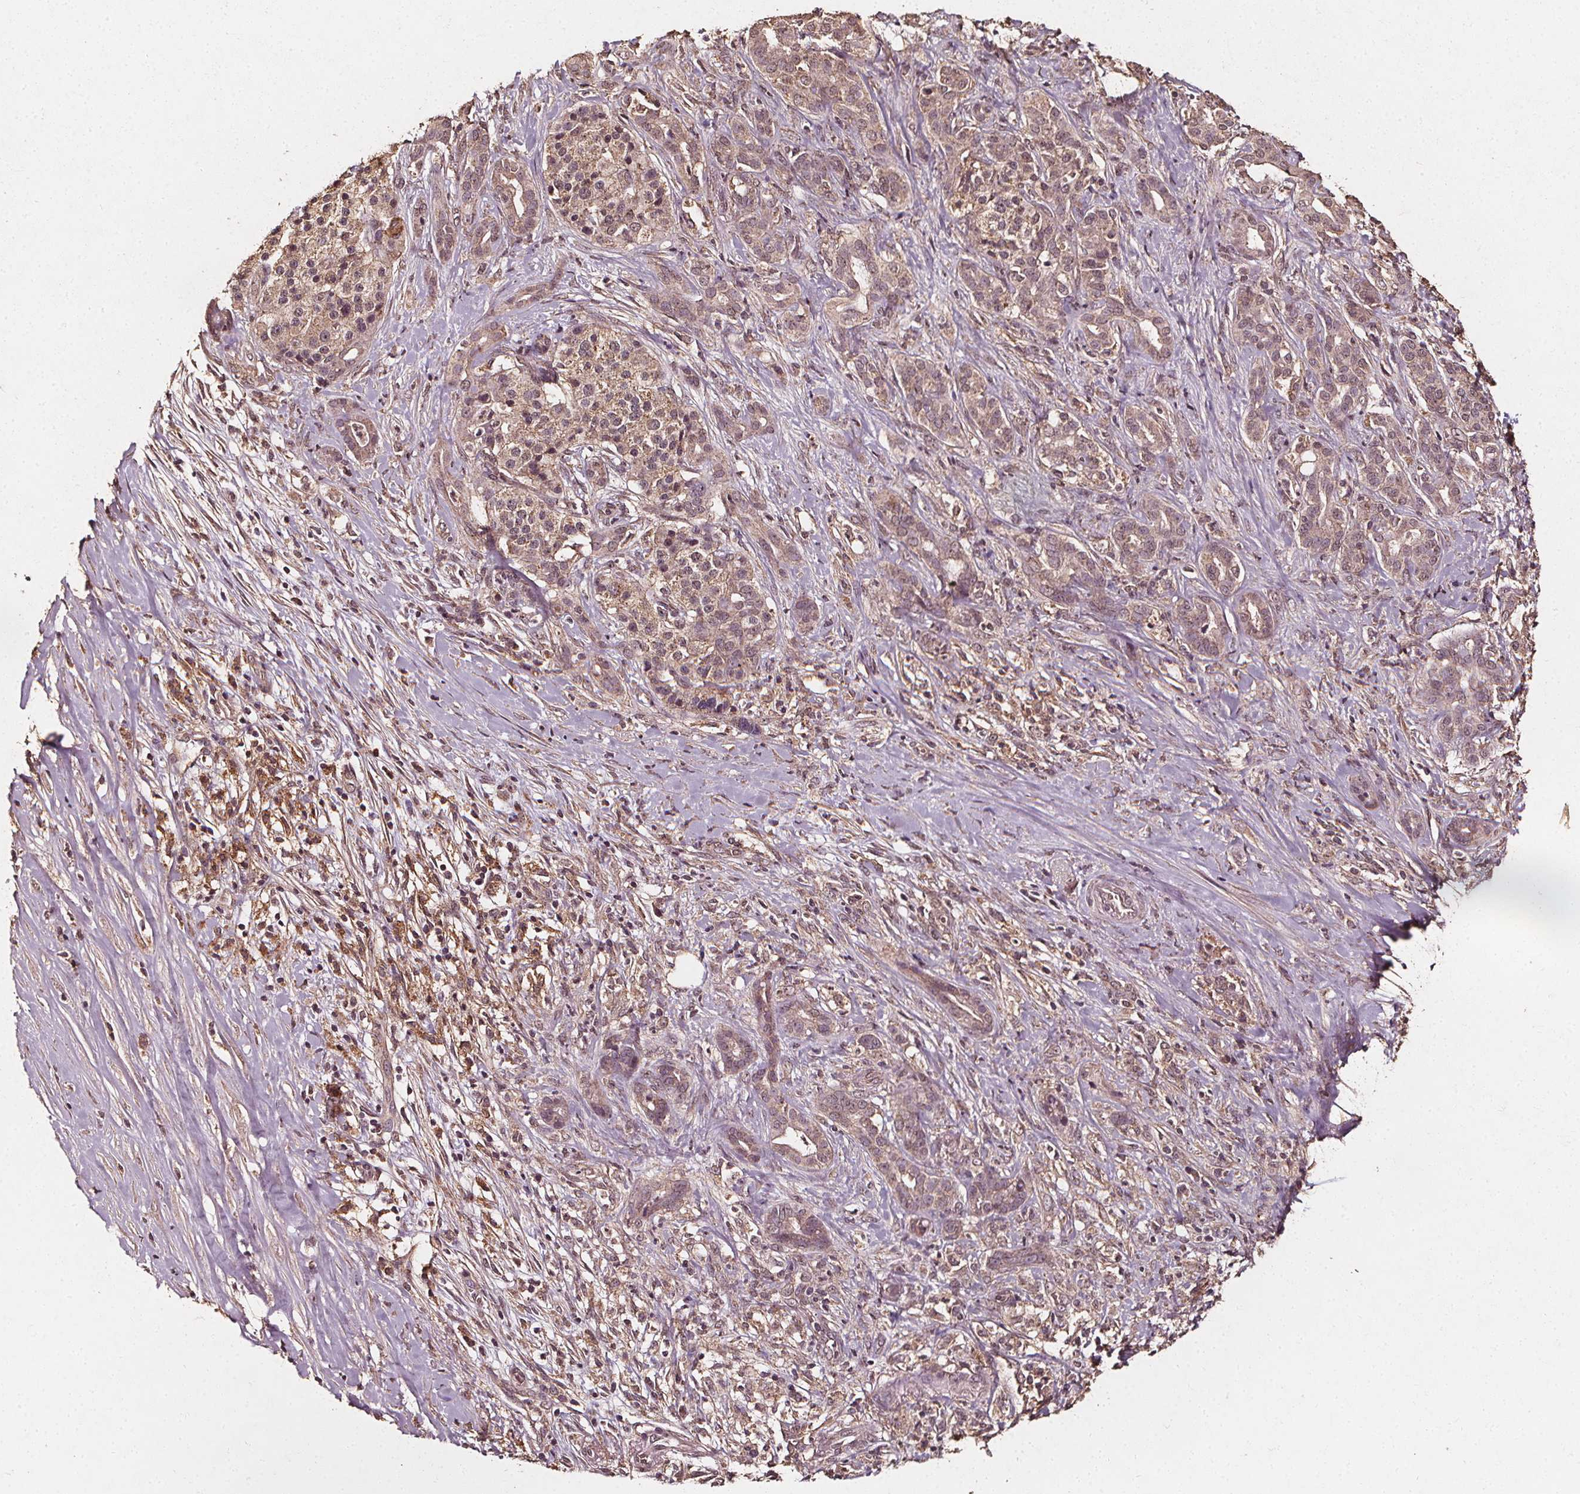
{"staining": {"intensity": "weak", "quantity": "25%-75%", "location": "cytoplasmic/membranous"}, "tissue": "pancreatic cancer", "cell_type": "Tumor cells", "image_type": "cancer", "snomed": [{"axis": "morphology", "description": "Normal tissue, NOS"}, {"axis": "morphology", "description": "Inflammation, NOS"}, {"axis": "morphology", "description": "Adenocarcinoma, NOS"}, {"axis": "topography", "description": "Pancreas"}], "caption": "Tumor cells show low levels of weak cytoplasmic/membranous staining in about 25%-75% of cells in human pancreatic adenocarcinoma.", "gene": "ABCA1", "patient": {"sex": "male", "age": 57}}